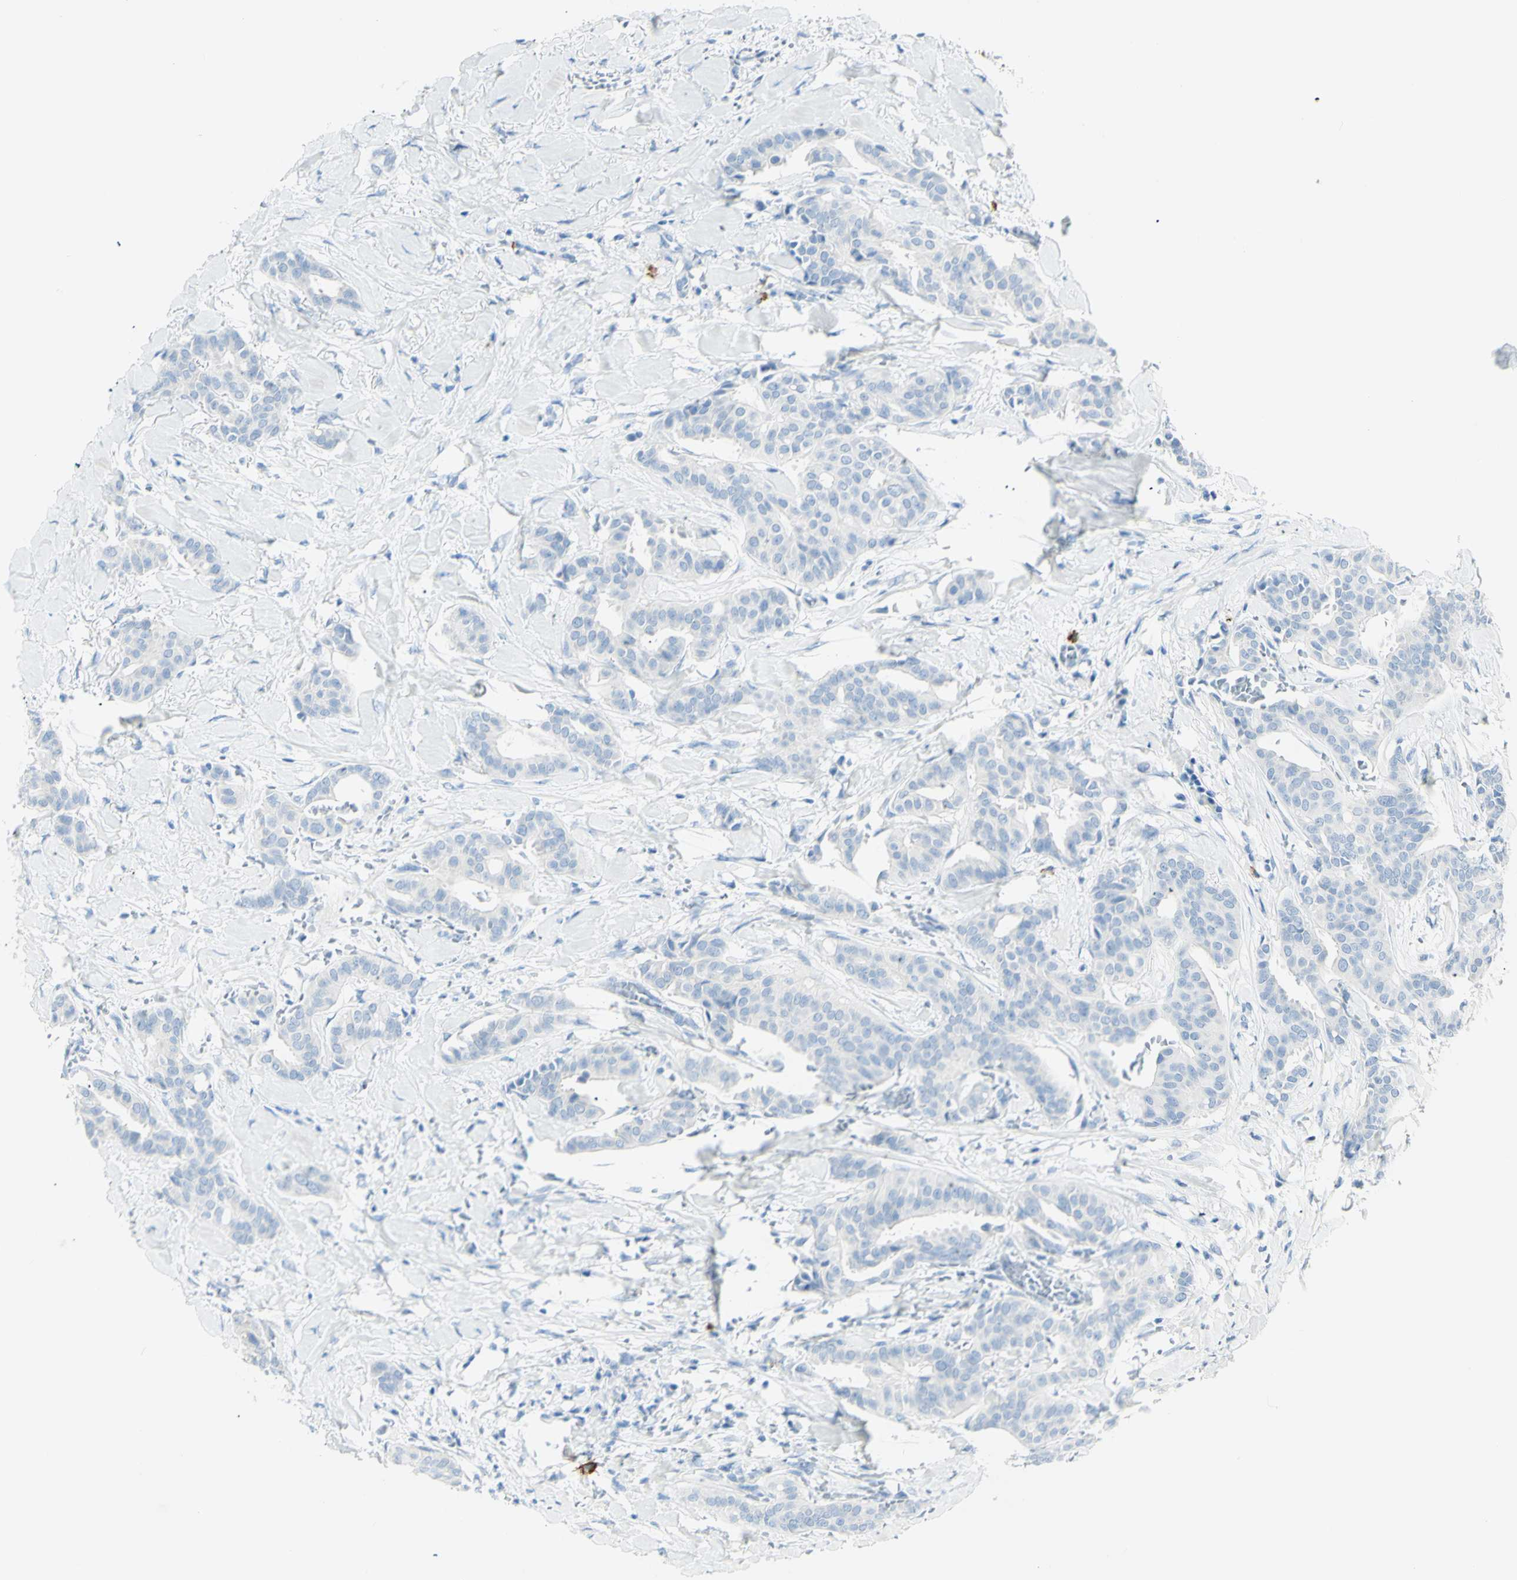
{"staining": {"intensity": "negative", "quantity": "none", "location": "none"}, "tissue": "head and neck cancer", "cell_type": "Tumor cells", "image_type": "cancer", "snomed": [{"axis": "morphology", "description": "Adenocarcinoma, NOS"}, {"axis": "topography", "description": "Salivary gland"}, {"axis": "topography", "description": "Head-Neck"}], "caption": "The histopathology image displays no staining of tumor cells in head and neck cancer (adenocarcinoma).", "gene": "LETM1", "patient": {"sex": "female", "age": 59}}